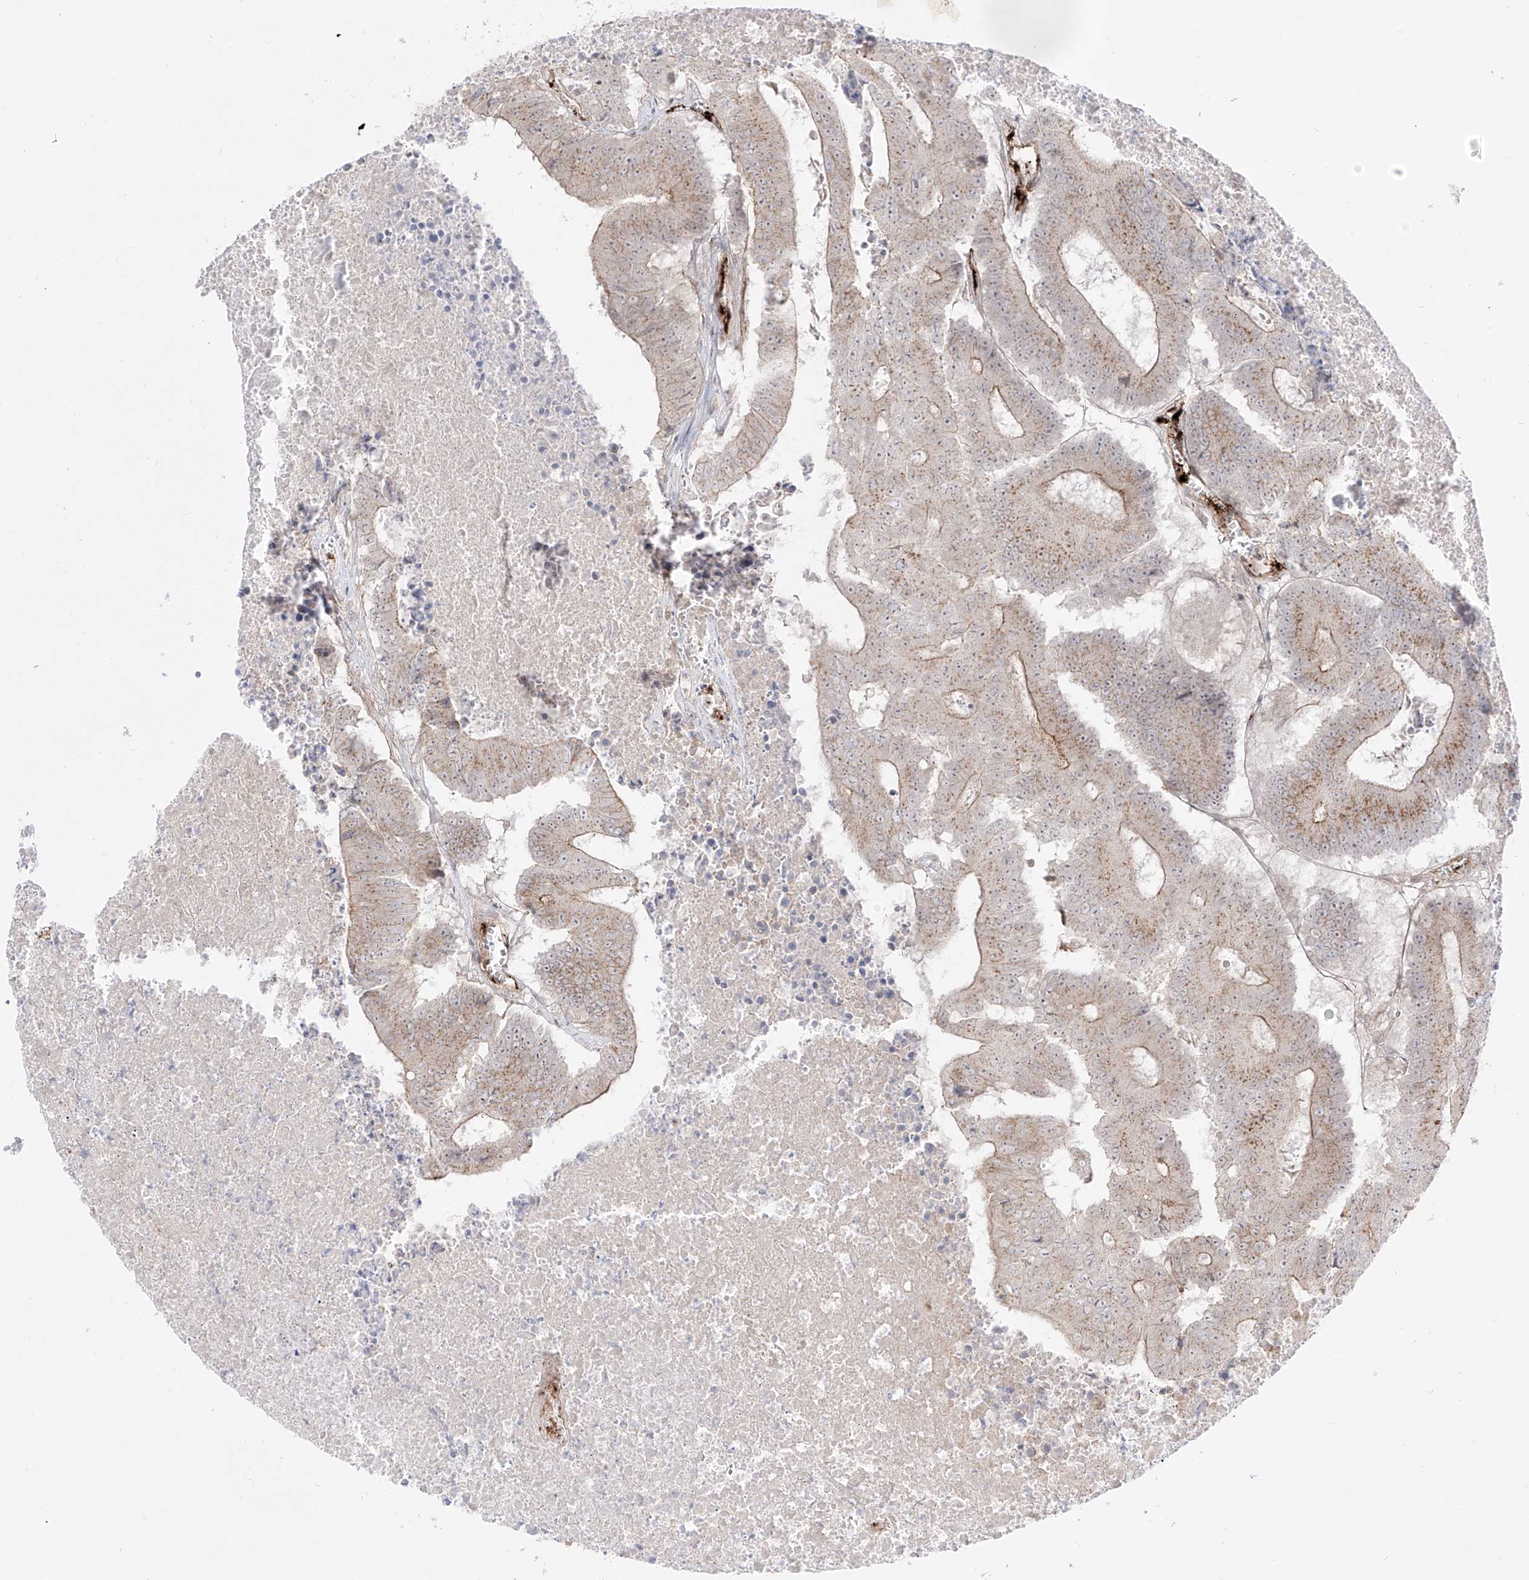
{"staining": {"intensity": "moderate", "quantity": "25%-75%", "location": "cytoplasmic/membranous"}, "tissue": "colorectal cancer", "cell_type": "Tumor cells", "image_type": "cancer", "snomed": [{"axis": "morphology", "description": "Adenocarcinoma, NOS"}, {"axis": "topography", "description": "Colon"}], "caption": "Immunohistochemical staining of colorectal adenocarcinoma shows medium levels of moderate cytoplasmic/membranous positivity in approximately 25%-75% of tumor cells.", "gene": "ZGRF1", "patient": {"sex": "male", "age": 87}}